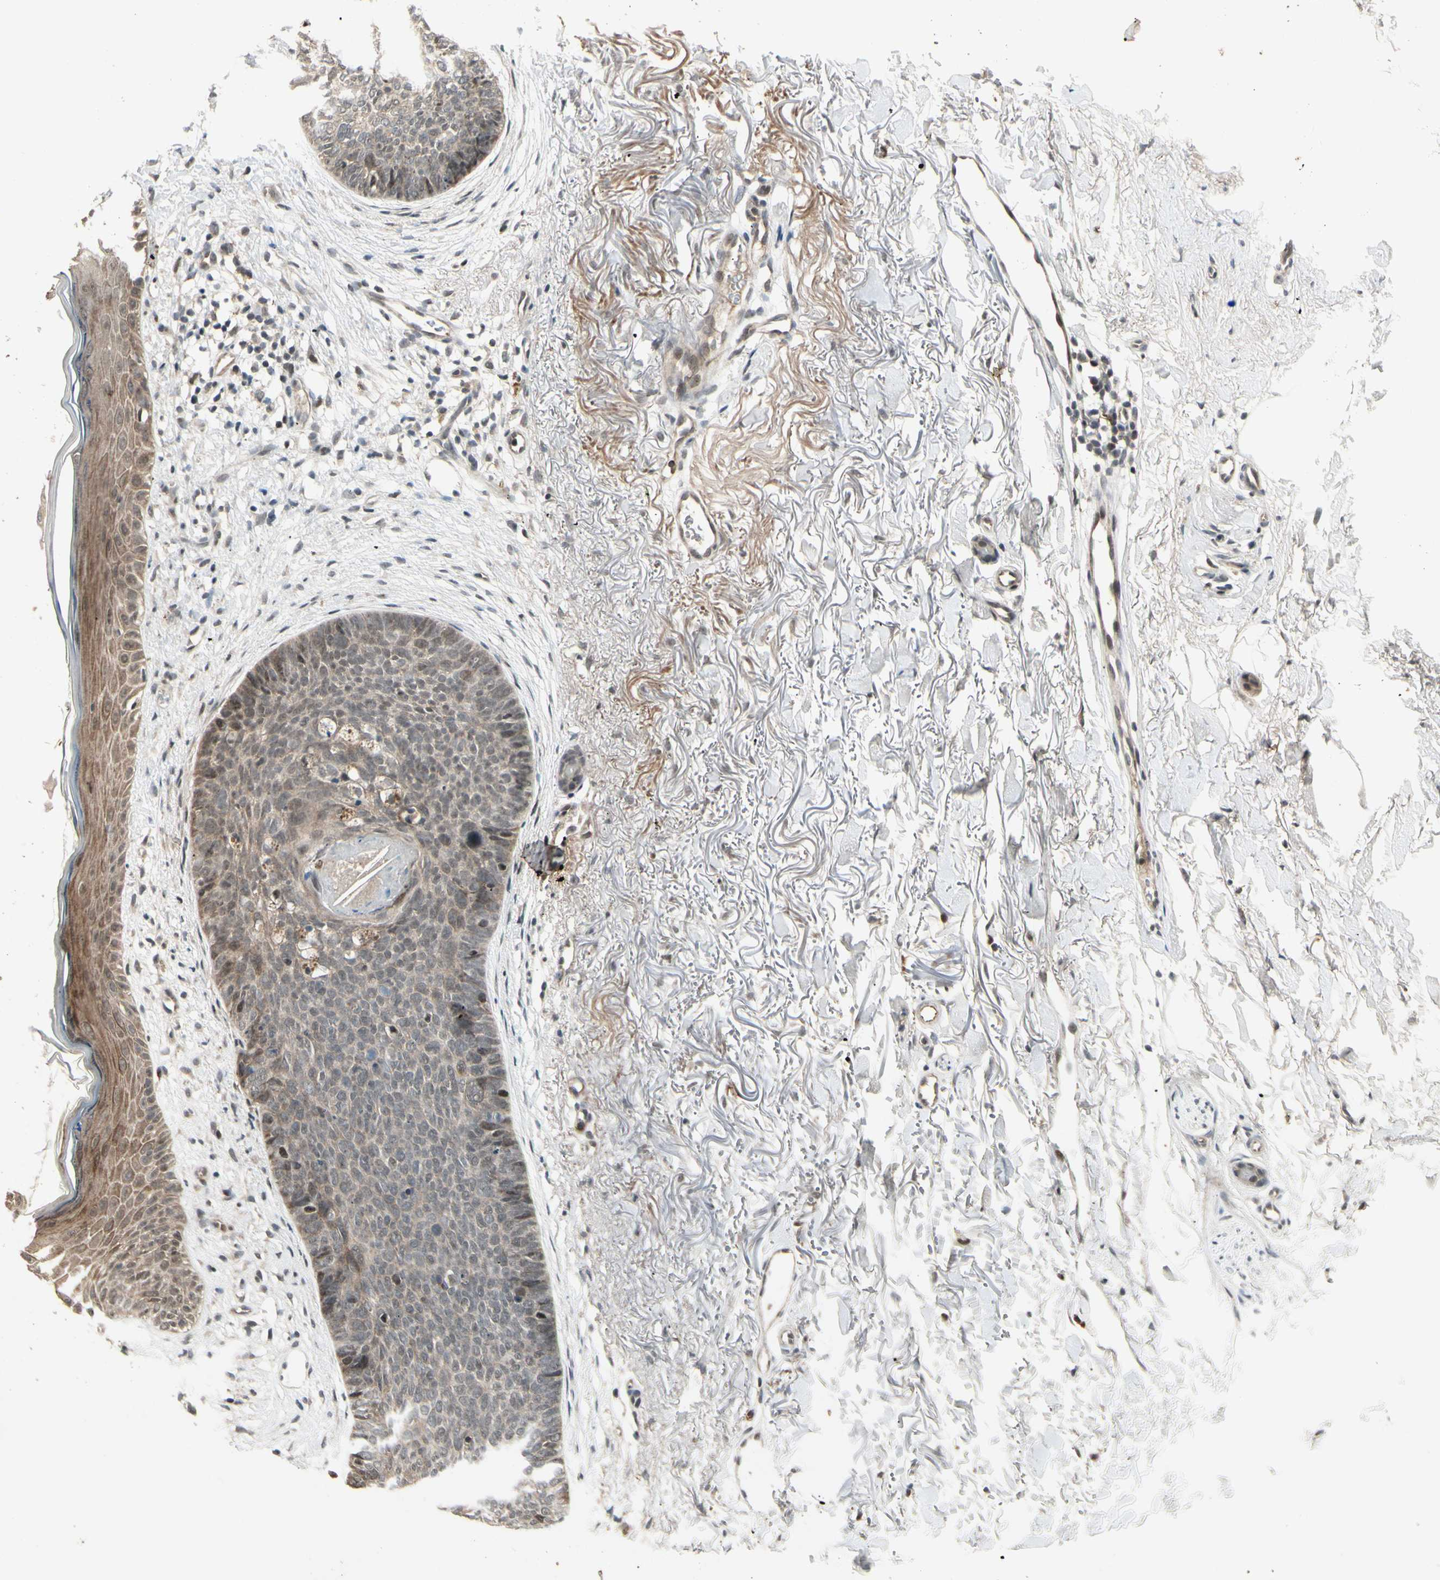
{"staining": {"intensity": "weak", "quantity": "<25%", "location": "cytoplasmic/membranous,nuclear"}, "tissue": "skin cancer", "cell_type": "Tumor cells", "image_type": "cancer", "snomed": [{"axis": "morphology", "description": "Basal cell carcinoma"}, {"axis": "topography", "description": "Skin"}], "caption": "This is an immunohistochemistry (IHC) image of basal cell carcinoma (skin). There is no expression in tumor cells.", "gene": "CDK11A", "patient": {"sex": "female", "age": 70}}